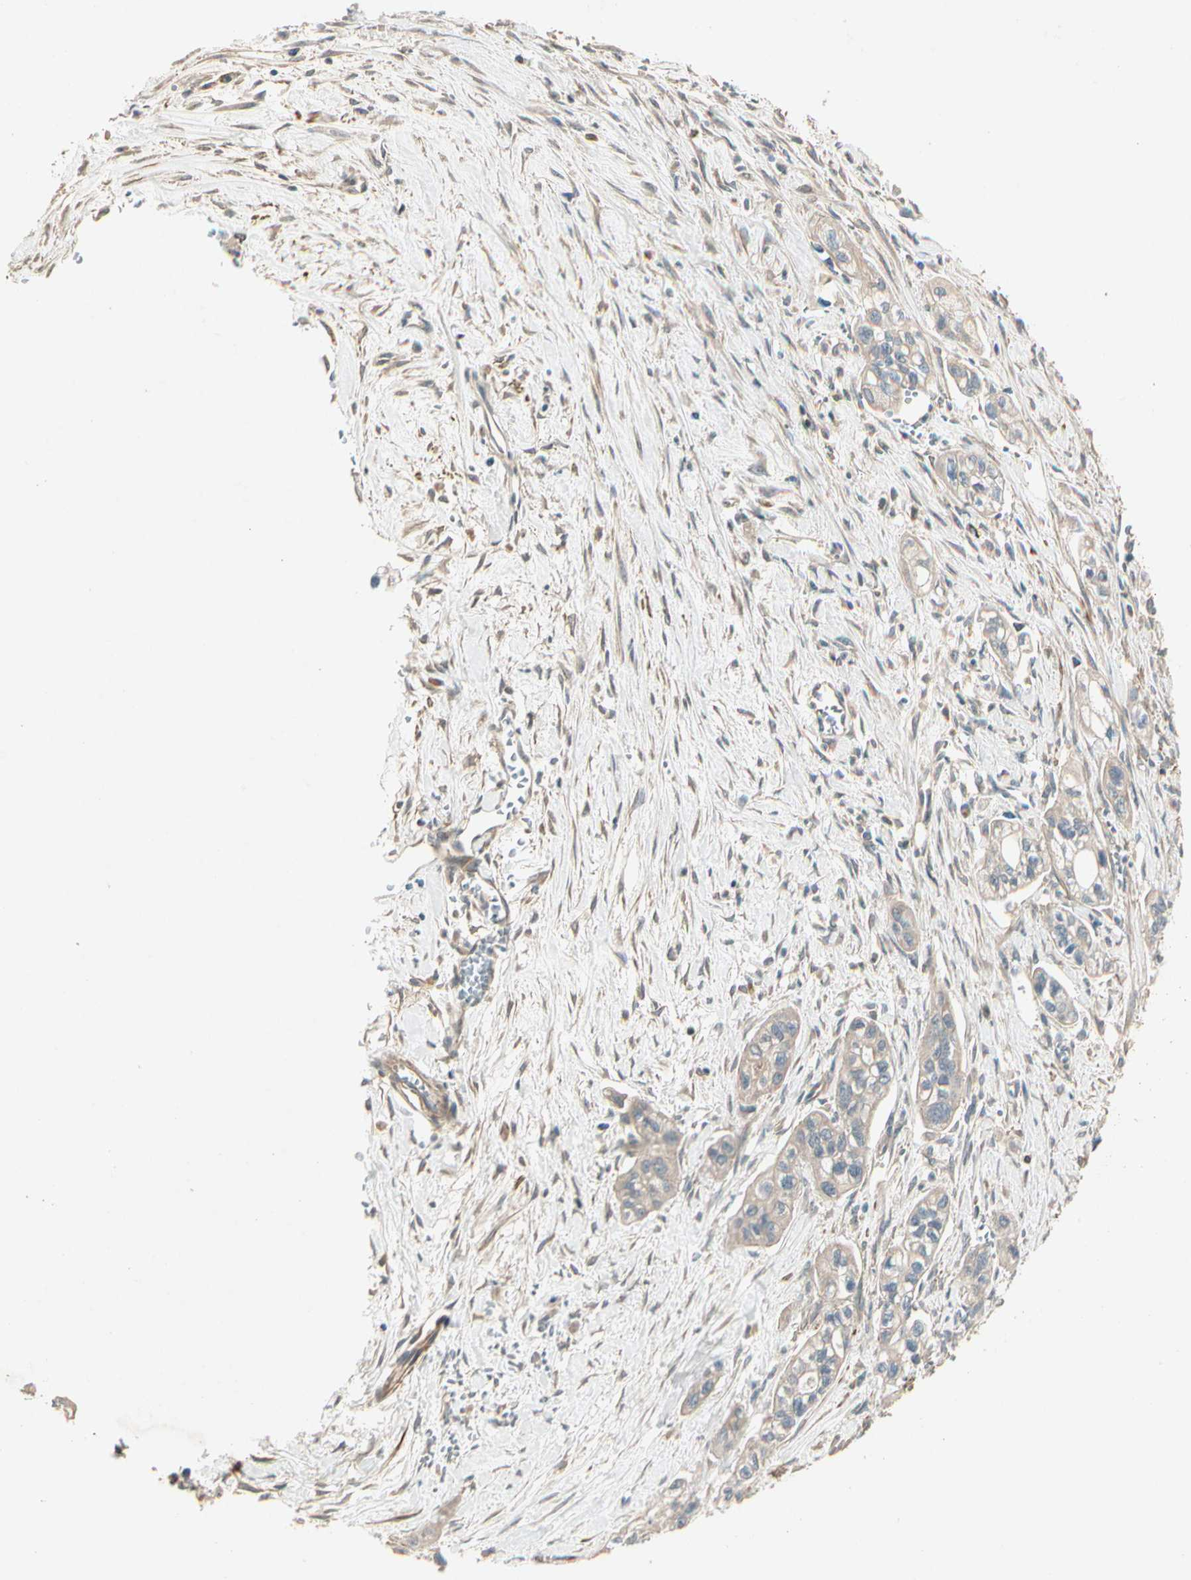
{"staining": {"intensity": "weak", "quantity": "25%-75%", "location": "cytoplasmic/membranous"}, "tissue": "pancreatic cancer", "cell_type": "Tumor cells", "image_type": "cancer", "snomed": [{"axis": "morphology", "description": "Adenocarcinoma, NOS"}, {"axis": "topography", "description": "Pancreas"}], "caption": "IHC micrograph of adenocarcinoma (pancreatic) stained for a protein (brown), which shows low levels of weak cytoplasmic/membranous expression in approximately 25%-75% of tumor cells.", "gene": "ACVR1", "patient": {"sex": "male", "age": 74}}